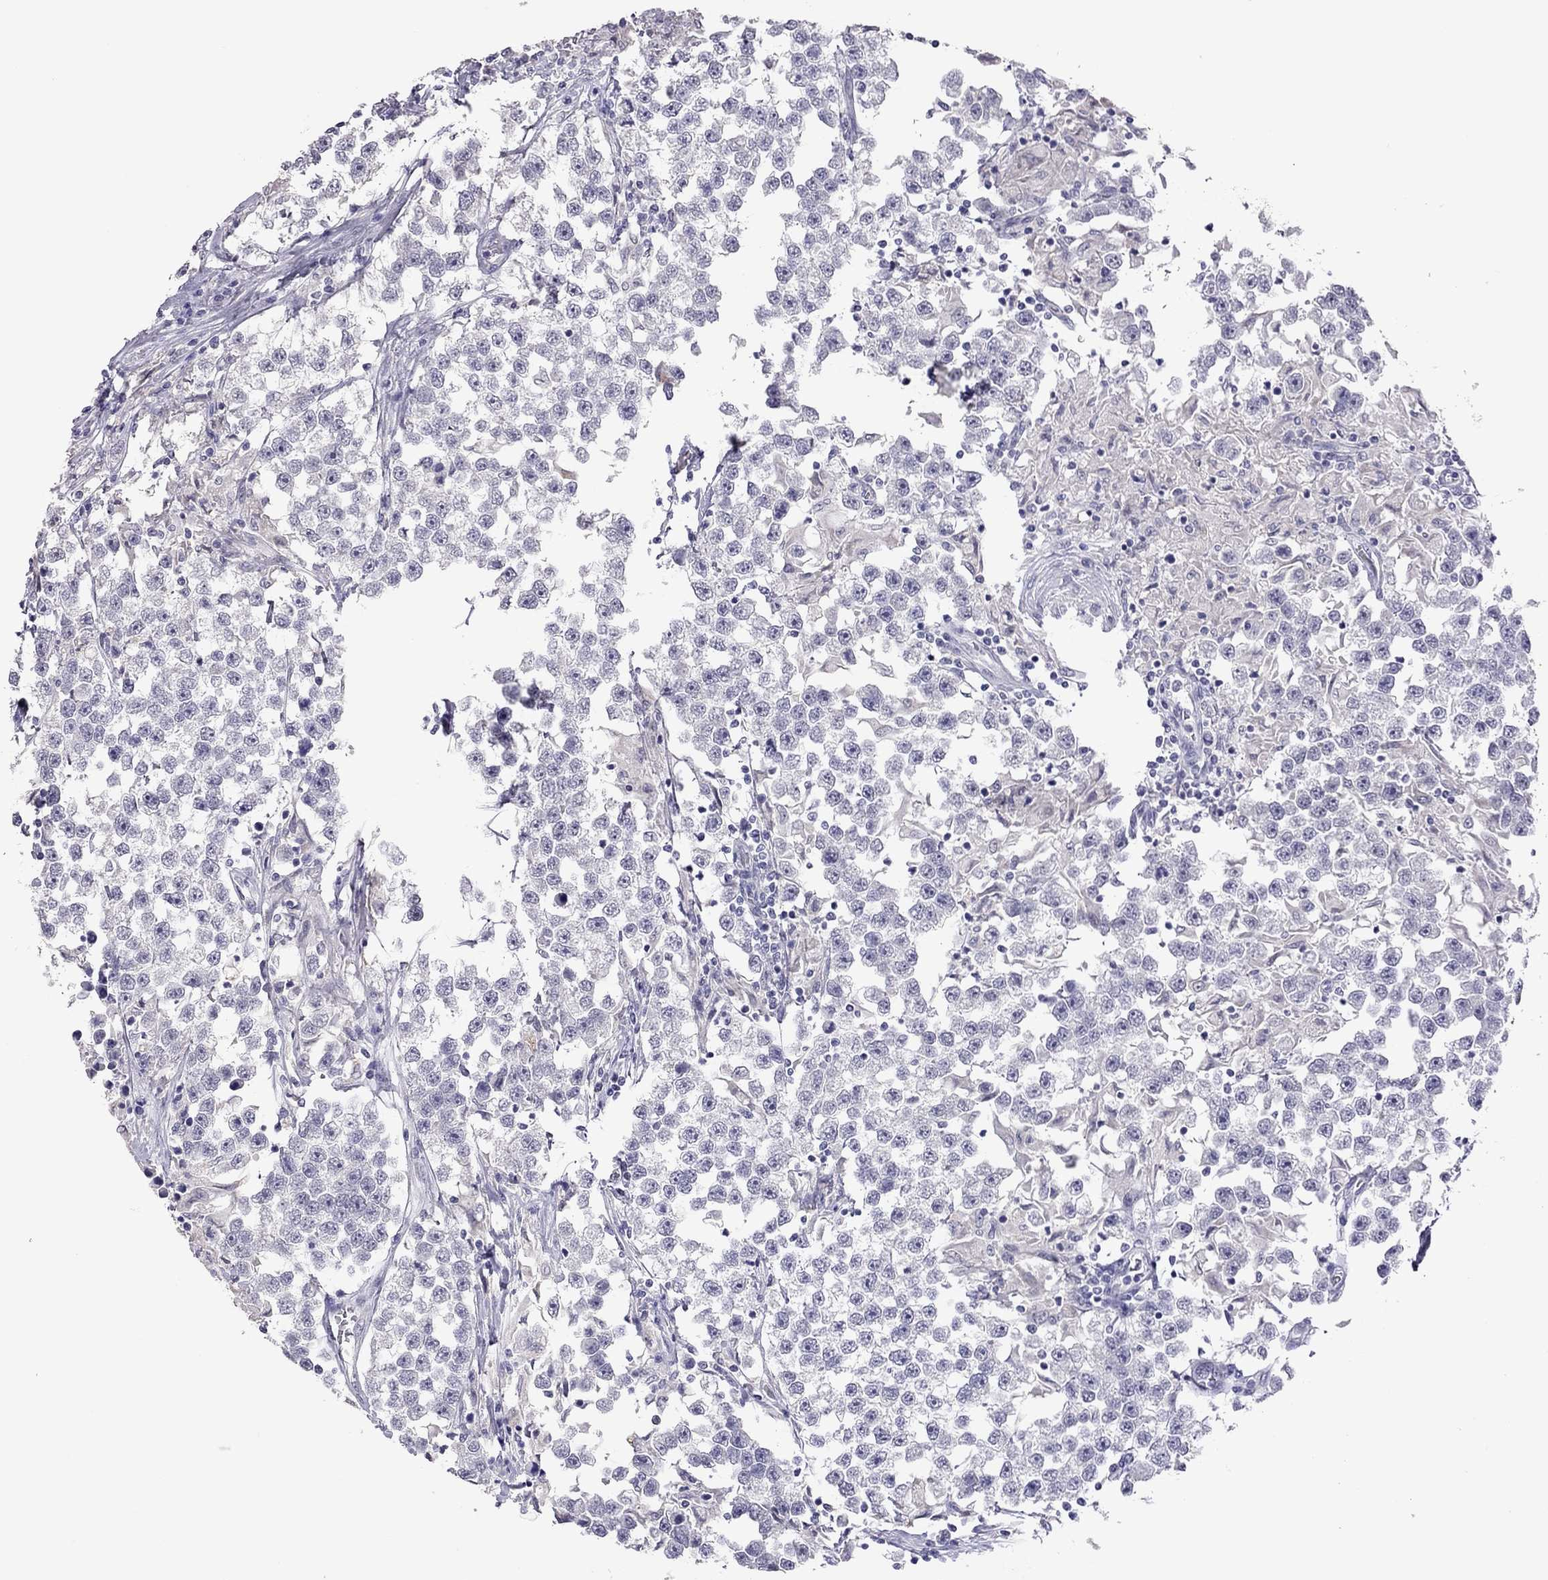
{"staining": {"intensity": "negative", "quantity": "none", "location": "none"}, "tissue": "testis cancer", "cell_type": "Tumor cells", "image_type": "cancer", "snomed": [{"axis": "morphology", "description": "Seminoma, NOS"}, {"axis": "topography", "description": "Testis"}], "caption": "Tumor cells show no significant expression in testis cancer (seminoma).", "gene": "SLAMF1", "patient": {"sex": "male", "age": 46}}